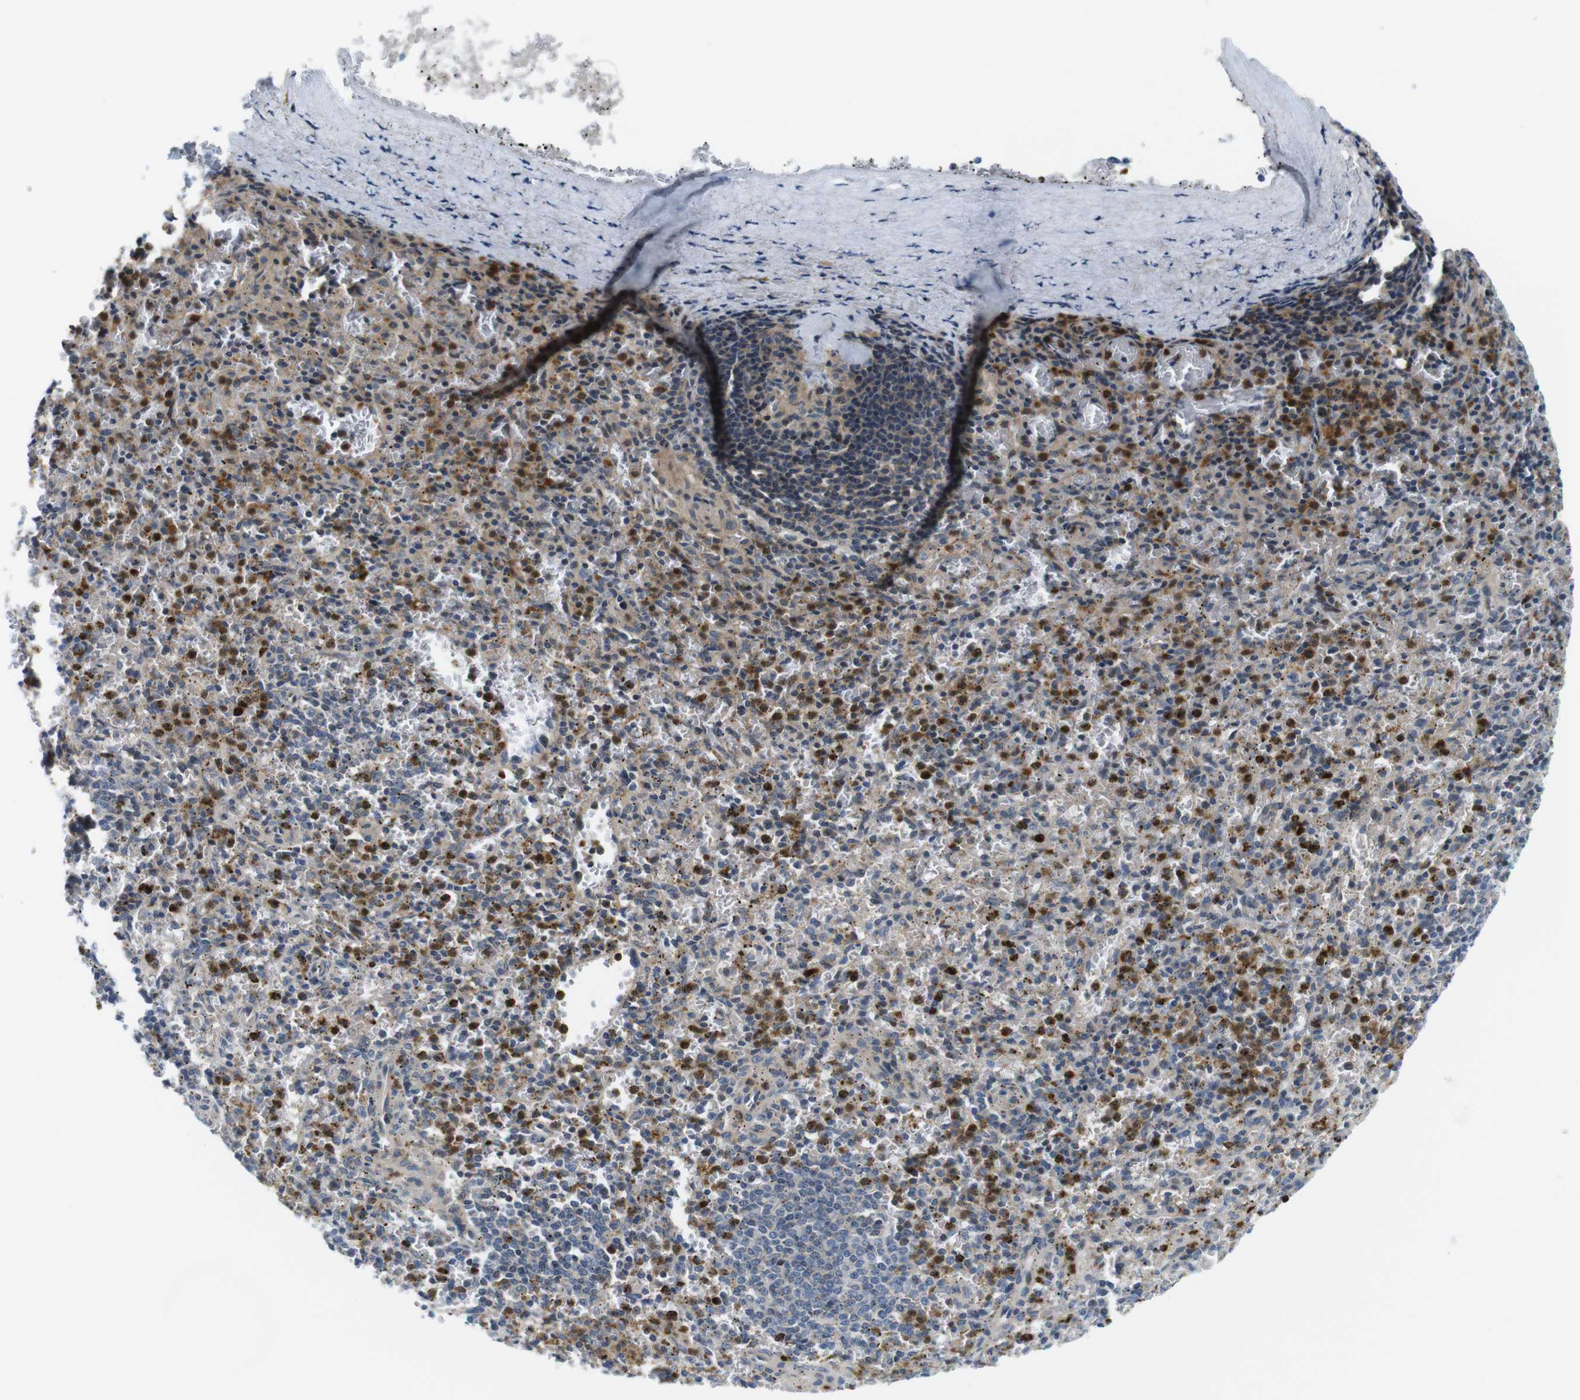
{"staining": {"intensity": "strong", "quantity": "25%-75%", "location": "cytoplasmic/membranous"}, "tissue": "spleen", "cell_type": "Cells in red pulp", "image_type": "normal", "snomed": [{"axis": "morphology", "description": "Normal tissue, NOS"}, {"axis": "topography", "description": "Spleen"}], "caption": "Immunohistochemical staining of benign human spleen exhibits high levels of strong cytoplasmic/membranous expression in about 25%-75% of cells in red pulp. Nuclei are stained in blue.", "gene": "ZDHHC3", "patient": {"sex": "male", "age": 72}}